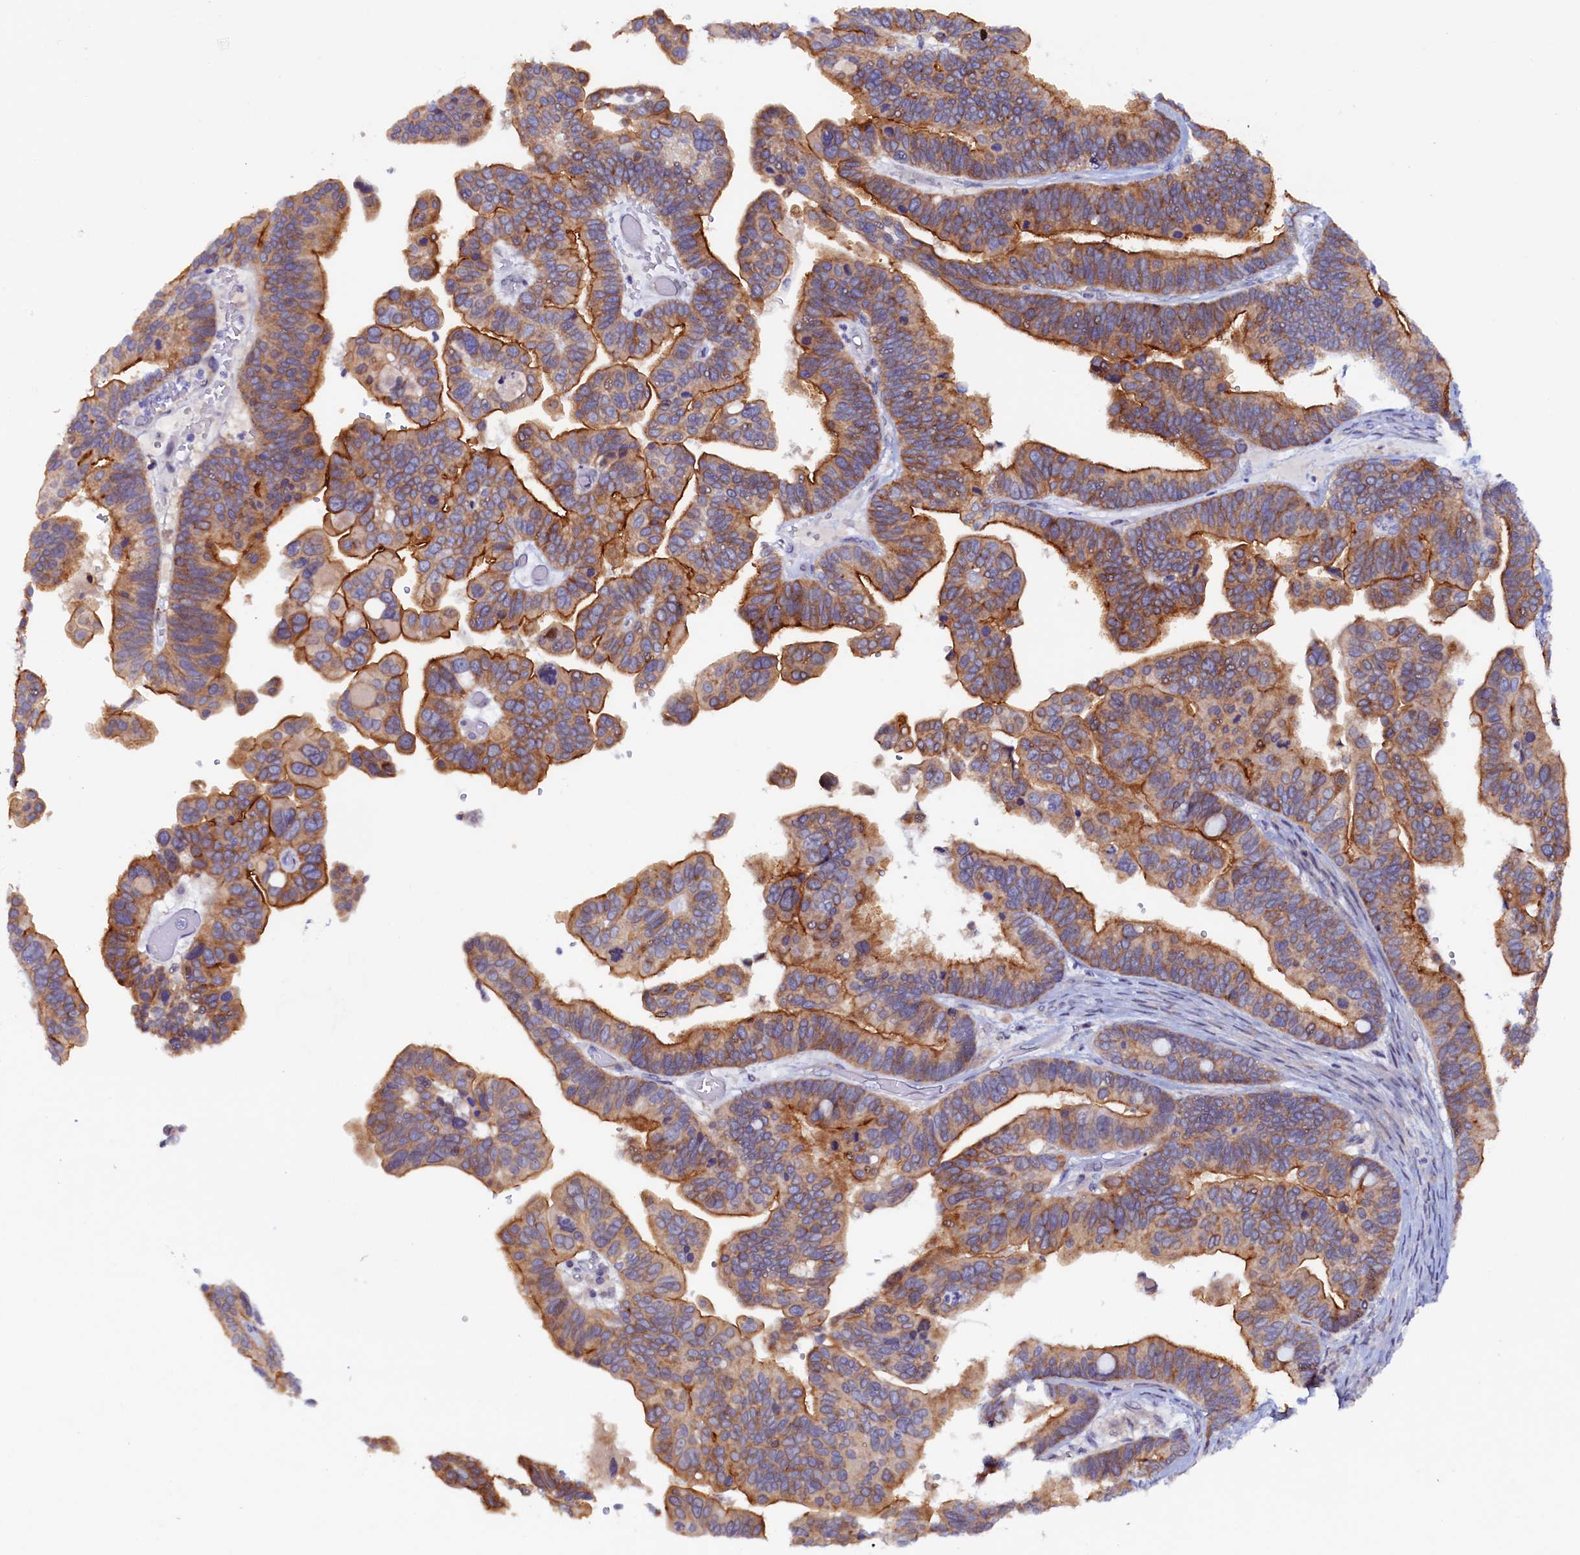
{"staining": {"intensity": "strong", "quantity": "25%-75%", "location": "cytoplasmic/membranous"}, "tissue": "ovarian cancer", "cell_type": "Tumor cells", "image_type": "cancer", "snomed": [{"axis": "morphology", "description": "Cystadenocarcinoma, serous, NOS"}, {"axis": "topography", "description": "Ovary"}], "caption": "Ovarian cancer (serous cystadenocarcinoma) stained with IHC demonstrates strong cytoplasmic/membranous positivity in approximately 25%-75% of tumor cells. The staining is performed using DAB (3,3'-diaminobenzidine) brown chromogen to label protein expression. The nuclei are counter-stained blue using hematoxylin.", "gene": "PACSIN3", "patient": {"sex": "female", "age": 56}}